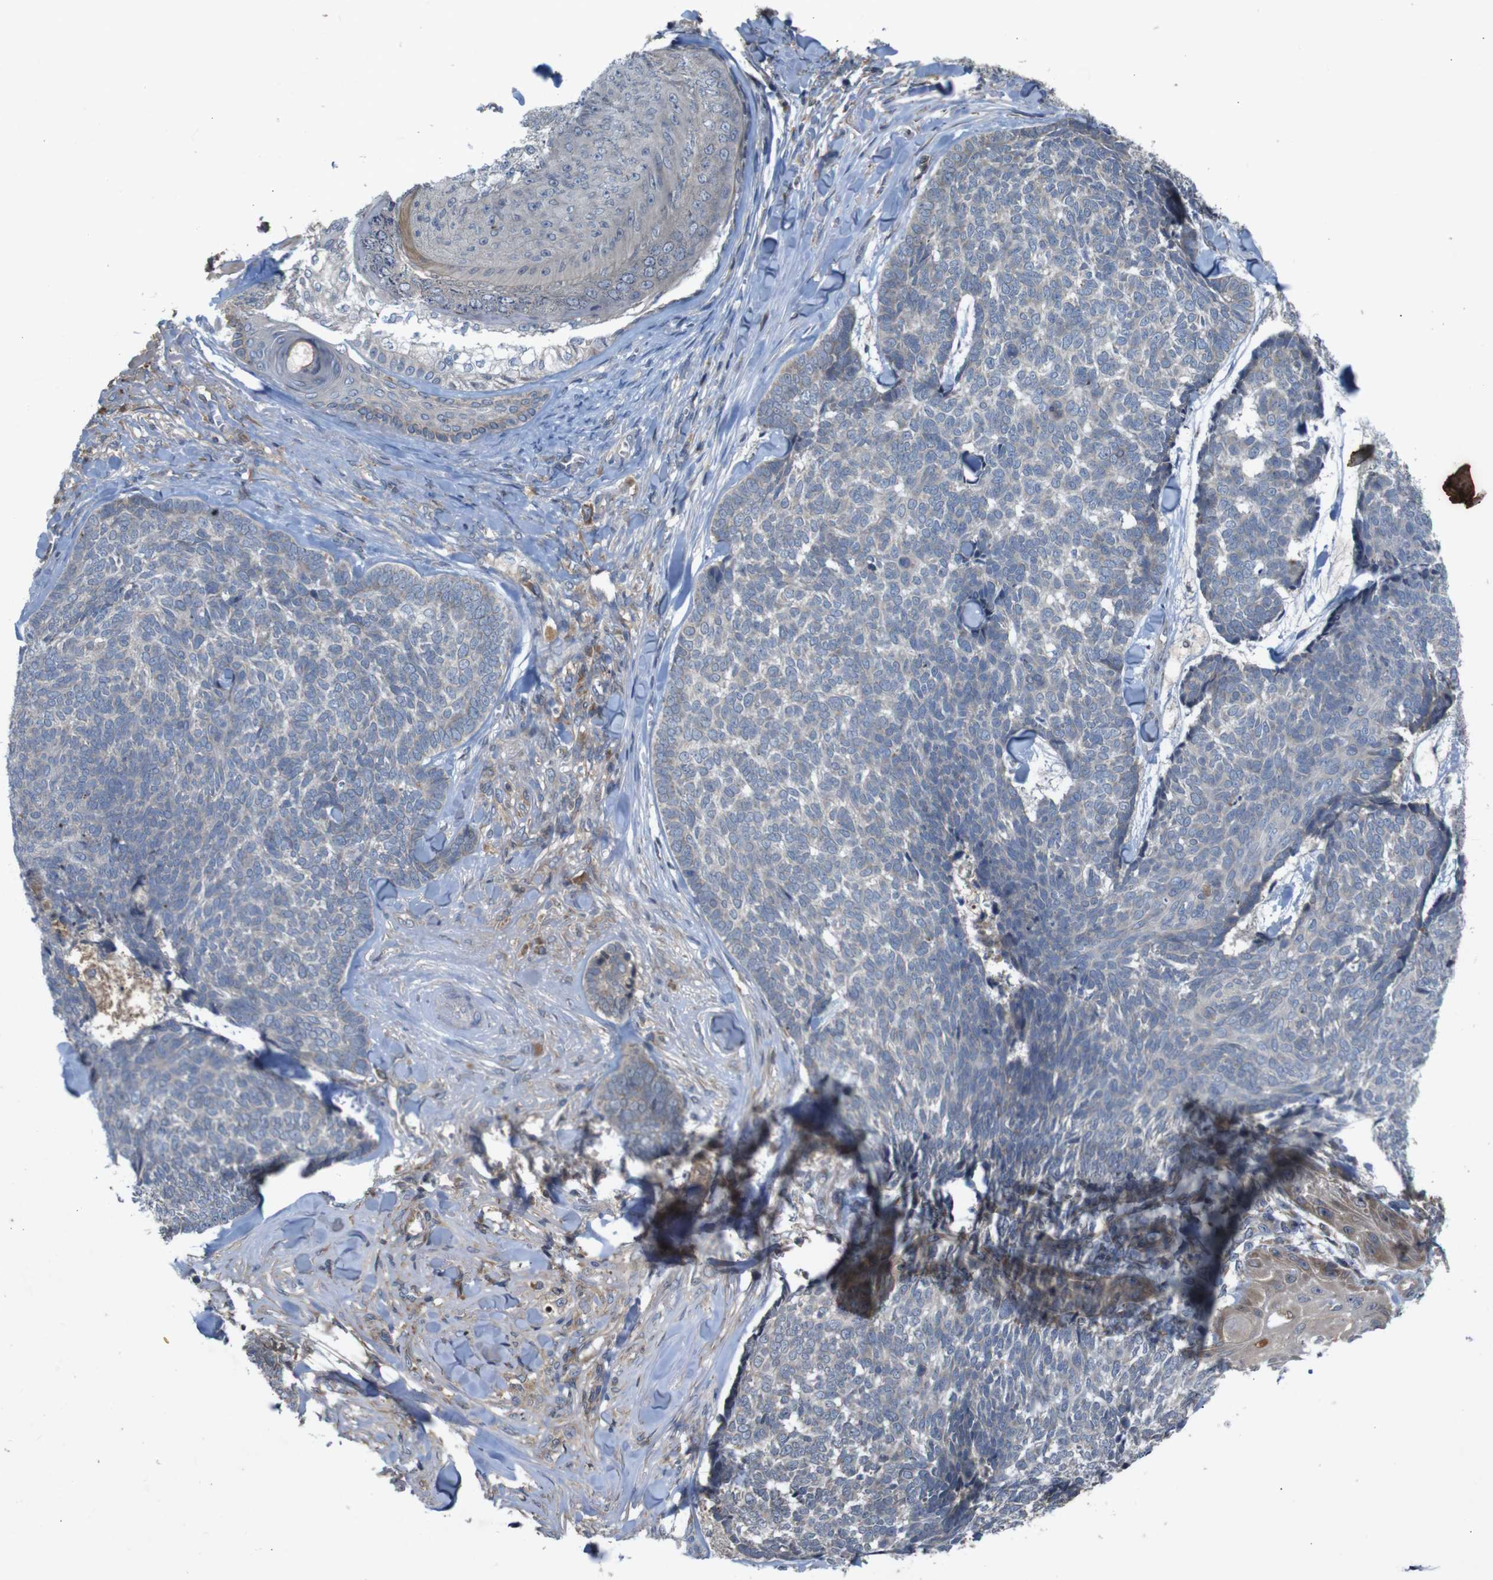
{"staining": {"intensity": "negative", "quantity": "none", "location": "none"}, "tissue": "skin cancer", "cell_type": "Tumor cells", "image_type": "cancer", "snomed": [{"axis": "morphology", "description": "Basal cell carcinoma"}, {"axis": "topography", "description": "Skin"}], "caption": "The photomicrograph exhibits no significant staining in tumor cells of basal cell carcinoma (skin).", "gene": "PTPN1", "patient": {"sex": "male", "age": 84}}